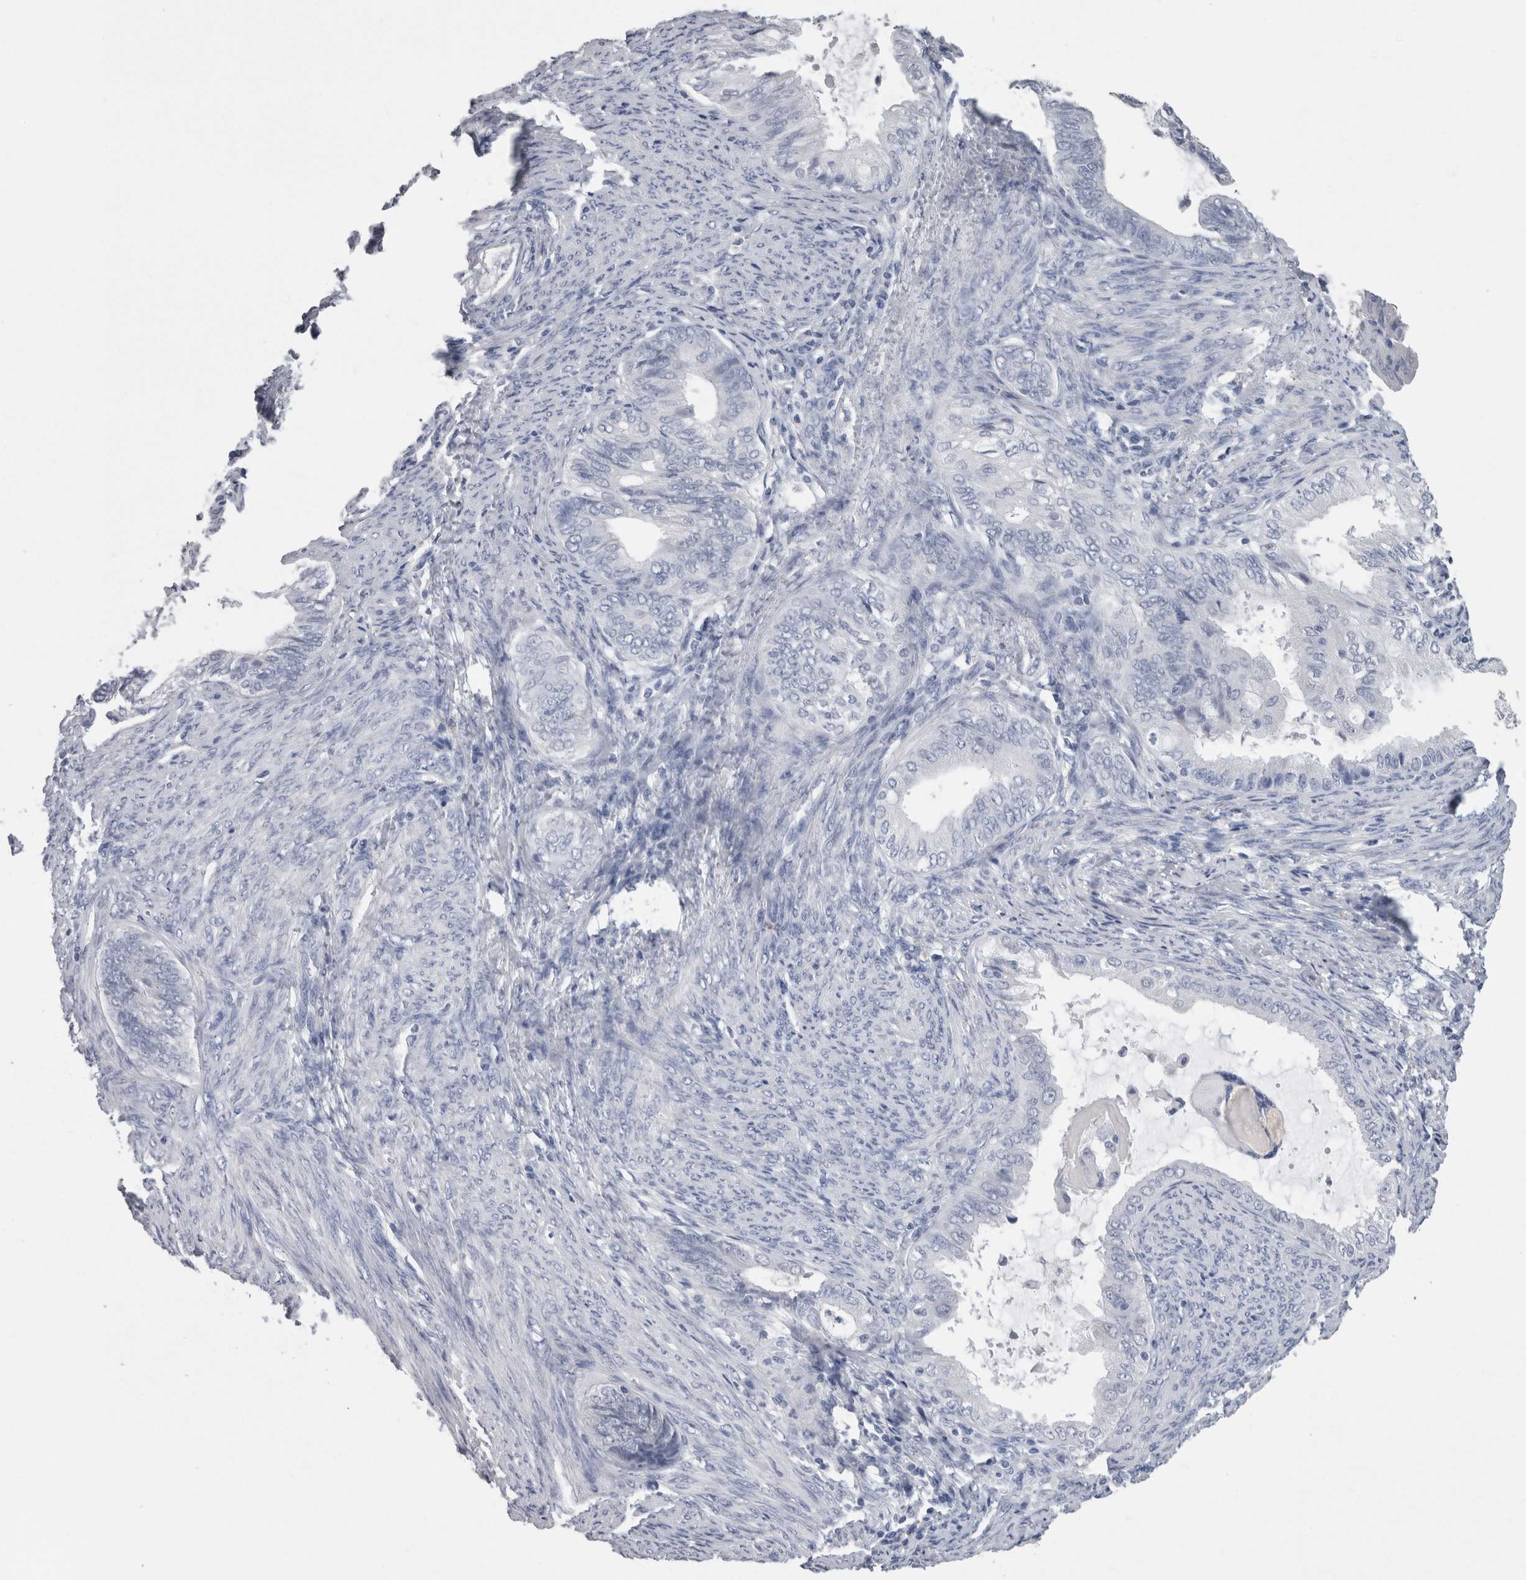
{"staining": {"intensity": "negative", "quantity": "none", "location": "none"}, "tissue": "endometrial cancer", "cell_type": "Tumor cells", "image_type": "cancer", "snomed": [{"axis": "morphology", "description": "Adenocarcinoma, NOS"}, {"axis": "topography", "description": "Endometrium"}], "caption": "Immunohistochemical staining of endometrial cancer (adenocarcinoma) displays no significant expression in tumor cells. (DAB immunohistochemistry (IHC) visualized using brightfield microscopy, high magnification).", "gene": "CA8", "patient": {"sex": "female", "age": 86}}